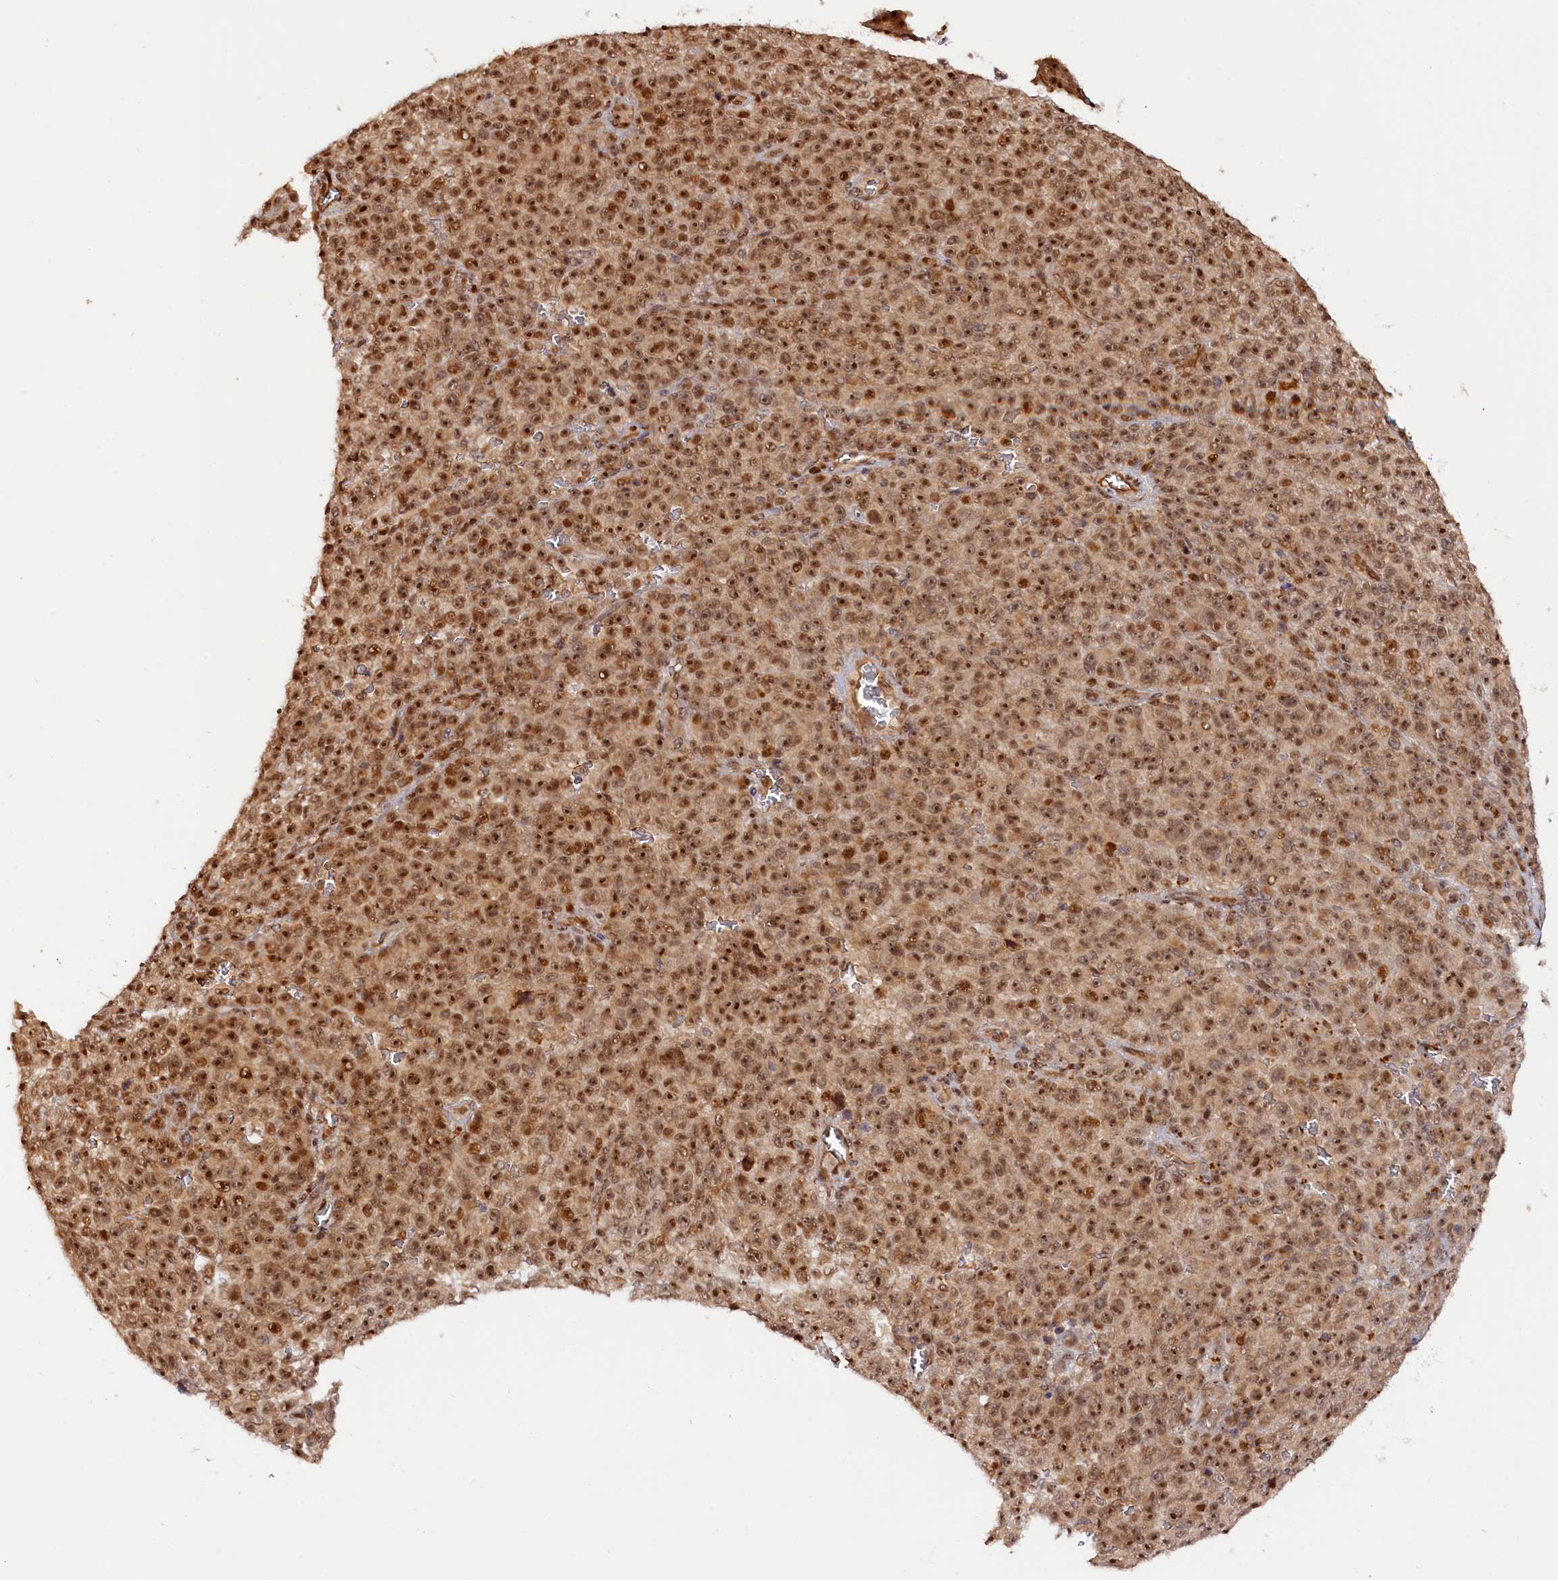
{"staining": {"intensity": "moderate", "quantity": ">75%", "location": "nuclear"}, "tissue": "melanoma", "cell_type": "Tumor cells", "image_type": "cancer", "snomed": [{"axis": "morphology", "description": "Malignant melanoma, NOS"}, {"axis": "topography", "description": "Skin"}], "caption": "Protein staining of melanoma tissue reveals moderate nuclear positivity in approximately >75% of tumor cells.", "gene": "ANKRD24", "patient": {"sex": "female", "age": 82}}